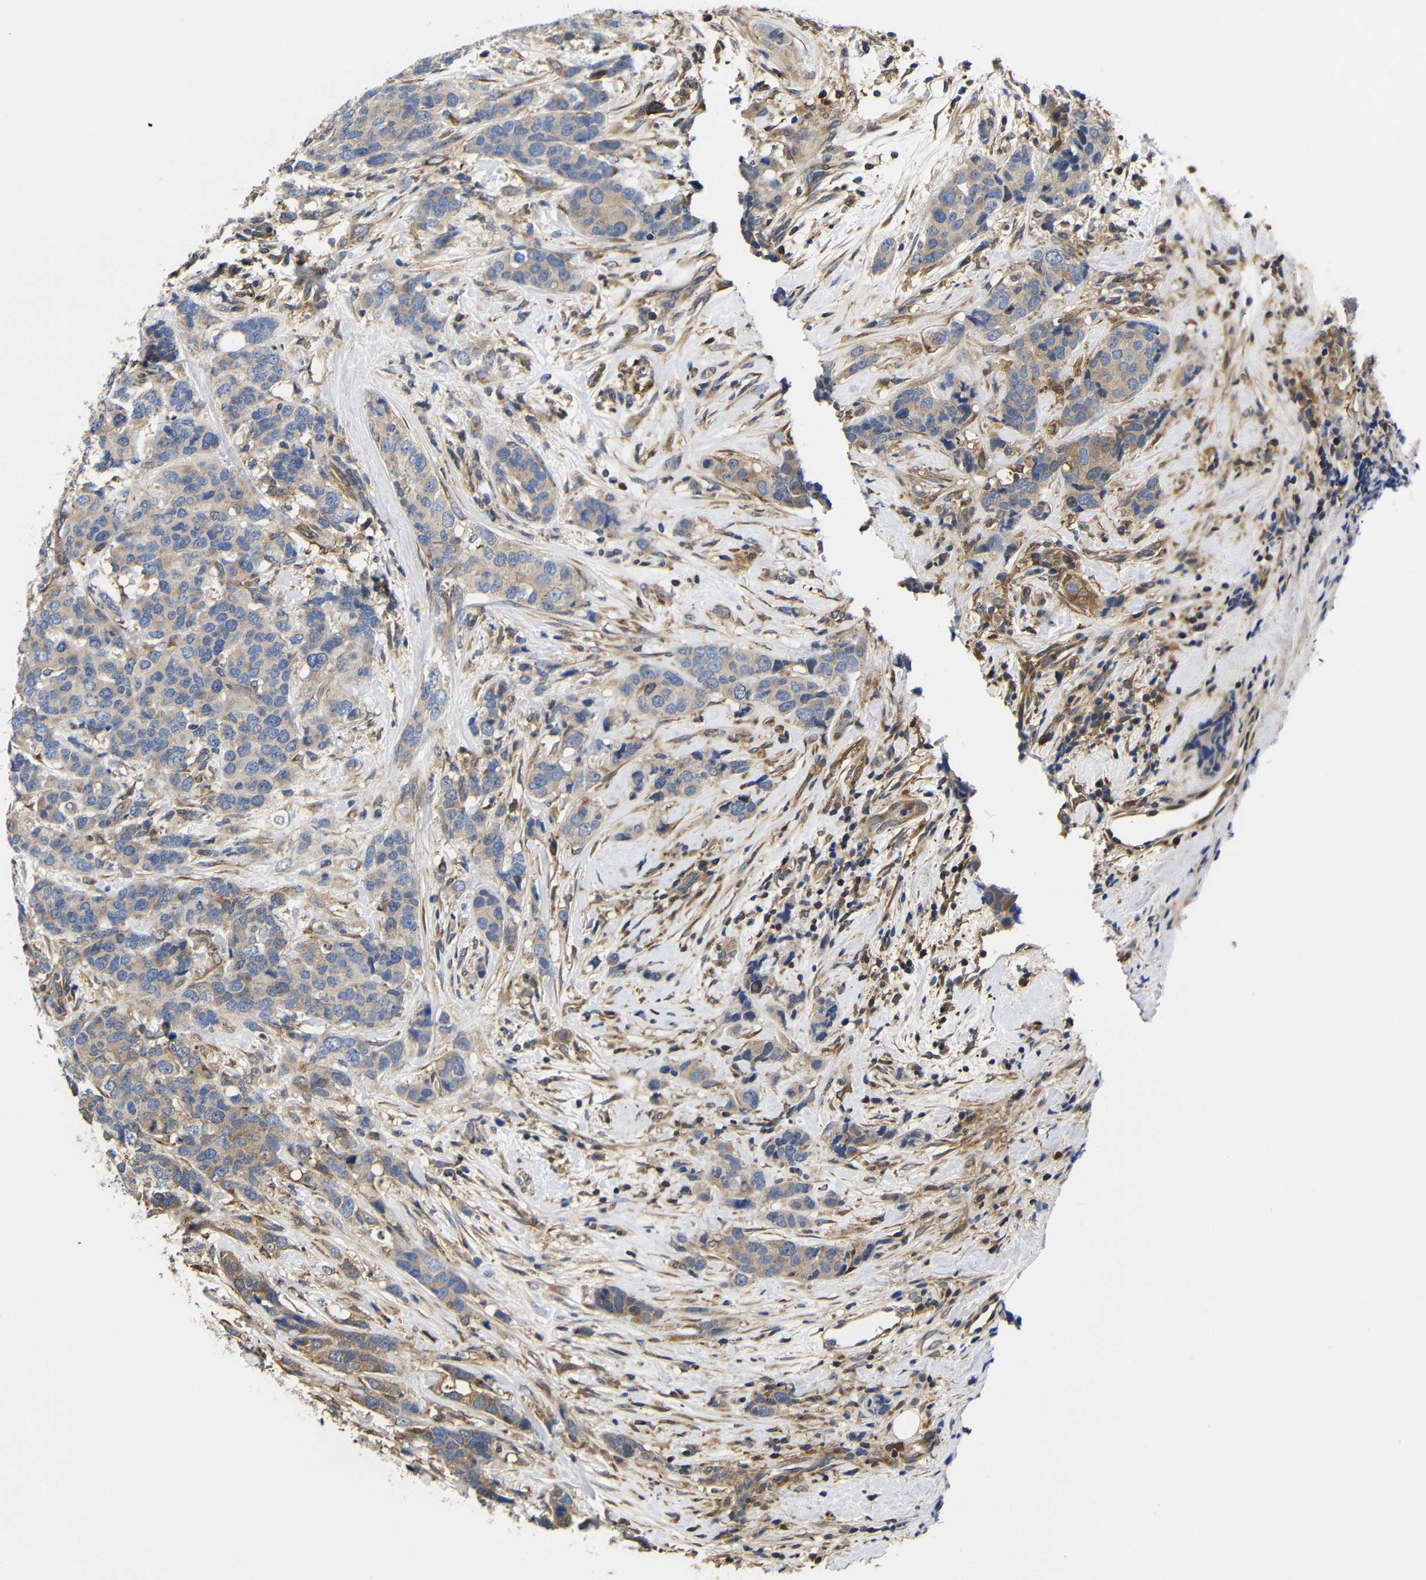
{"staining": {"intensity": "weak", "quantity": ">75%", "location": "cytoplasmic/membranous"}, "tissue": "breast cancer", "cell_type": "Tumor cells", "image_type": "cancer", "snomed": [{"axis": "morphology", "description": "Lobular carcinoma"}, {"axis": "topography", "description": "Breast"}], "caption": "Breast lobular carcinoma stained with a protein marker displays weak staining in tumor cells.", "gene": "LRRCC1", "patient": {"sex": "female", "age": 59}}